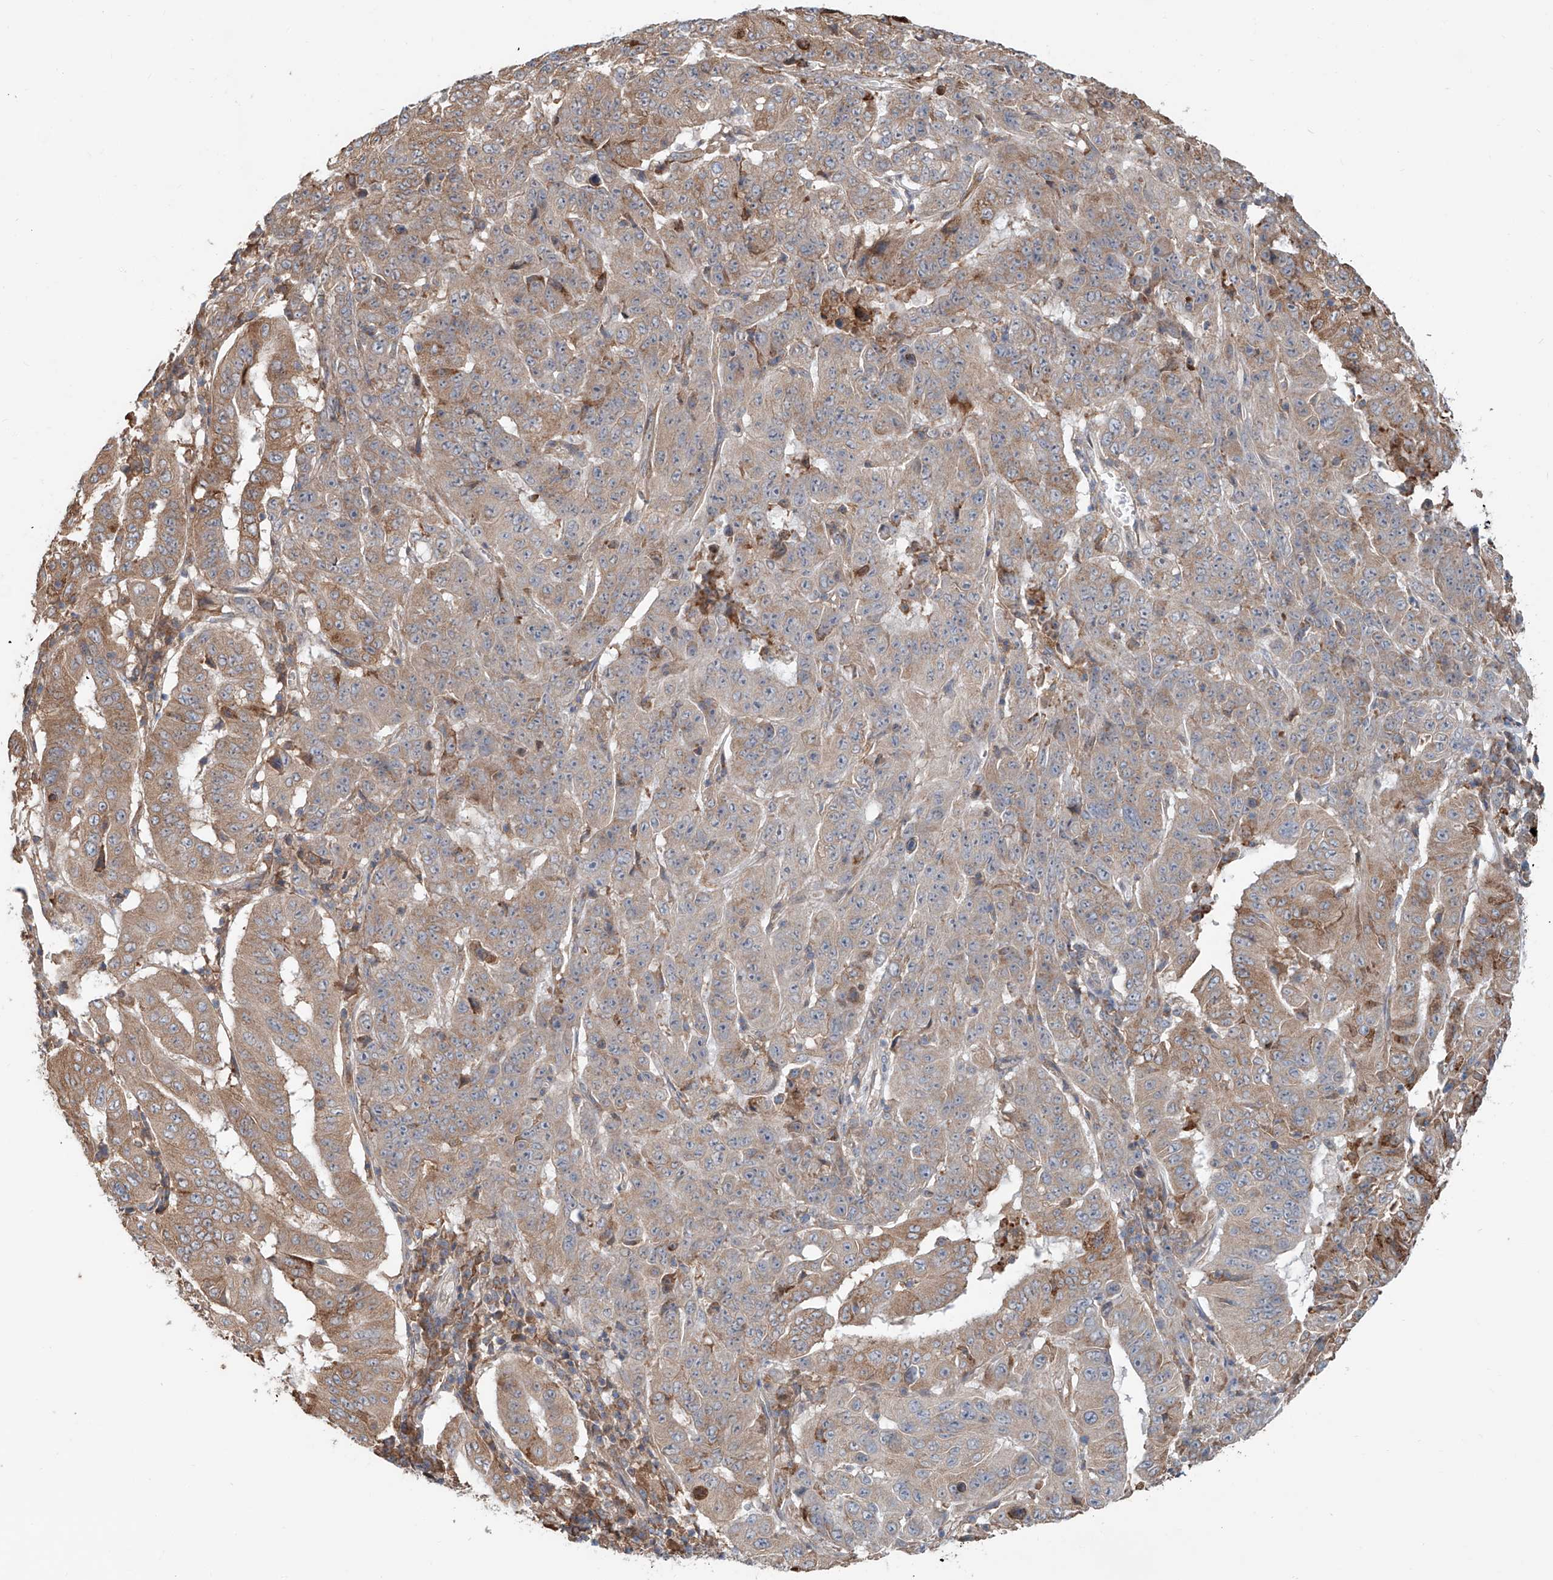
{"staining": {"intensity": "moderate", "quantity": "25%-75%", "location": "cytoplasmic/membranous"}, "tissue": "pancreatic cancer", "cell_type": "Tumor cells", "image_type": "cancer", "snomed": [{"axis": "morphology", "description": "Adenocarcinoma, NOS"}, {"axis": "topography", "description": "Pancreas"}], "caption": "A brown stain labels moderate cytoplasmic/membranous staining of a protein in adenocarcinoma (pancreatic) tumor cells. The staining was performed using DAB to visualize the protein expression in brown, while the nuclei were stained in blue with hematoxylin (Magnification: 20x).", "gene": "KCNK10", "patient": {"sex": "male", "age": 63}}